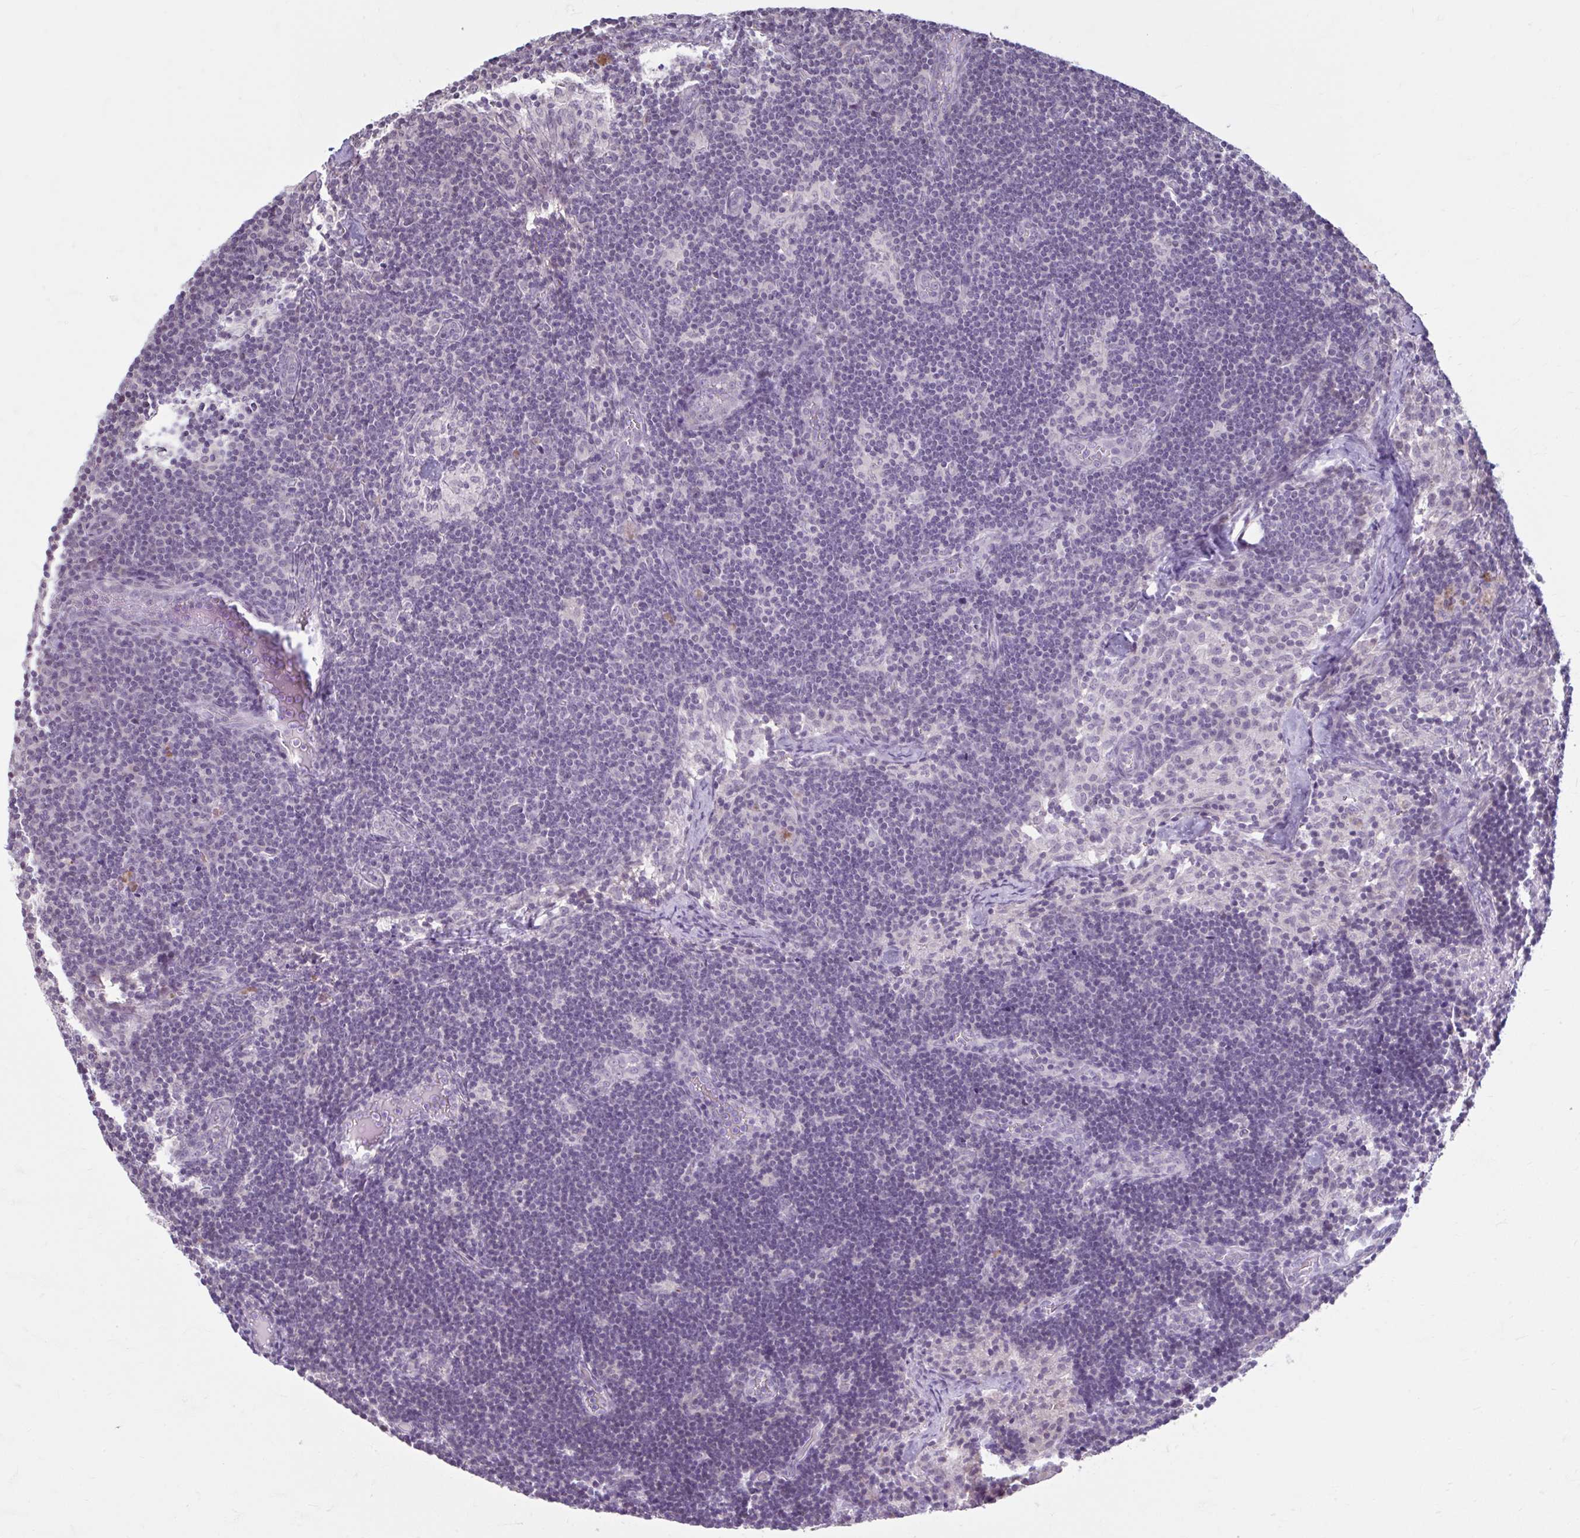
{"staining": {"intensity": "negative", "quantity": "none", "location": "none"}, "tissue": "lymph node", "cell_type": "Germinal center cells", "image_type": "normal", "snomed": [{"axis": "morphology", "description": "Normal tissue, NOS"}, {"axis": "topography", "description": "Lymph node"}], "caption": "The image shows no staining of germinal center cells in benign lymph node.", "gene": "CDH19", "patient": {"sex": "female", "age": 31}}